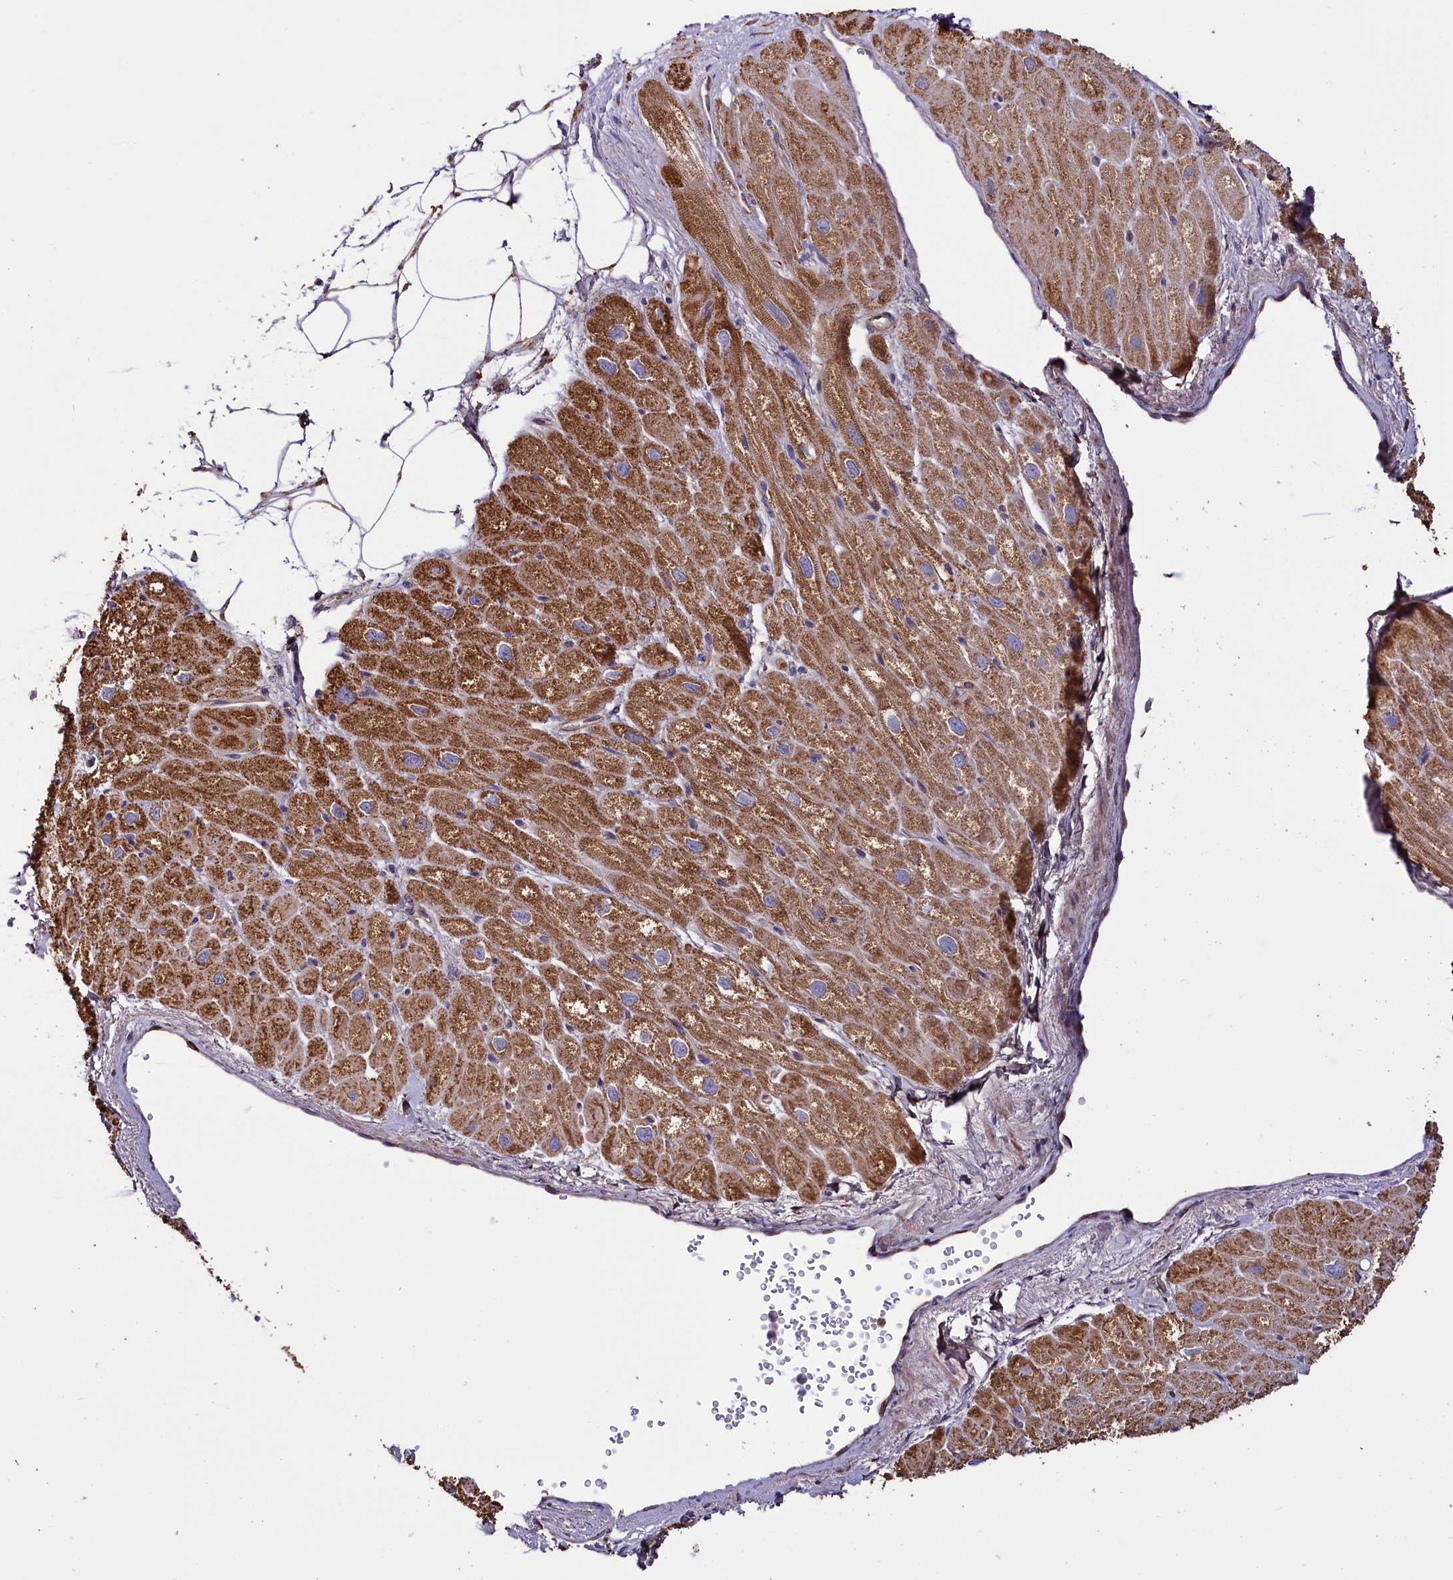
{"staining": {"intensity": "moderate", "quantity": ">75%", "location": "cytoplasmic/membranous"}, "tissue": "heart muscle", "cell_type": "Cardiomyocytes", "image_type": "normal", "snomed": [{"axis": "morphology", "description": "Normal tissue, NOS"}, {"axis": "topography", "description": "Heart"}], "caption": "IHC (DAB (3,3'-diaminobenzidine)) staining of benign human heart muscle reveals moderate cytoplasmic/membranous protein expression in approximately >75% of cardiomyocytes.", "gene": "NUDT15", "patient": {"sex": "male", "age": 50}}